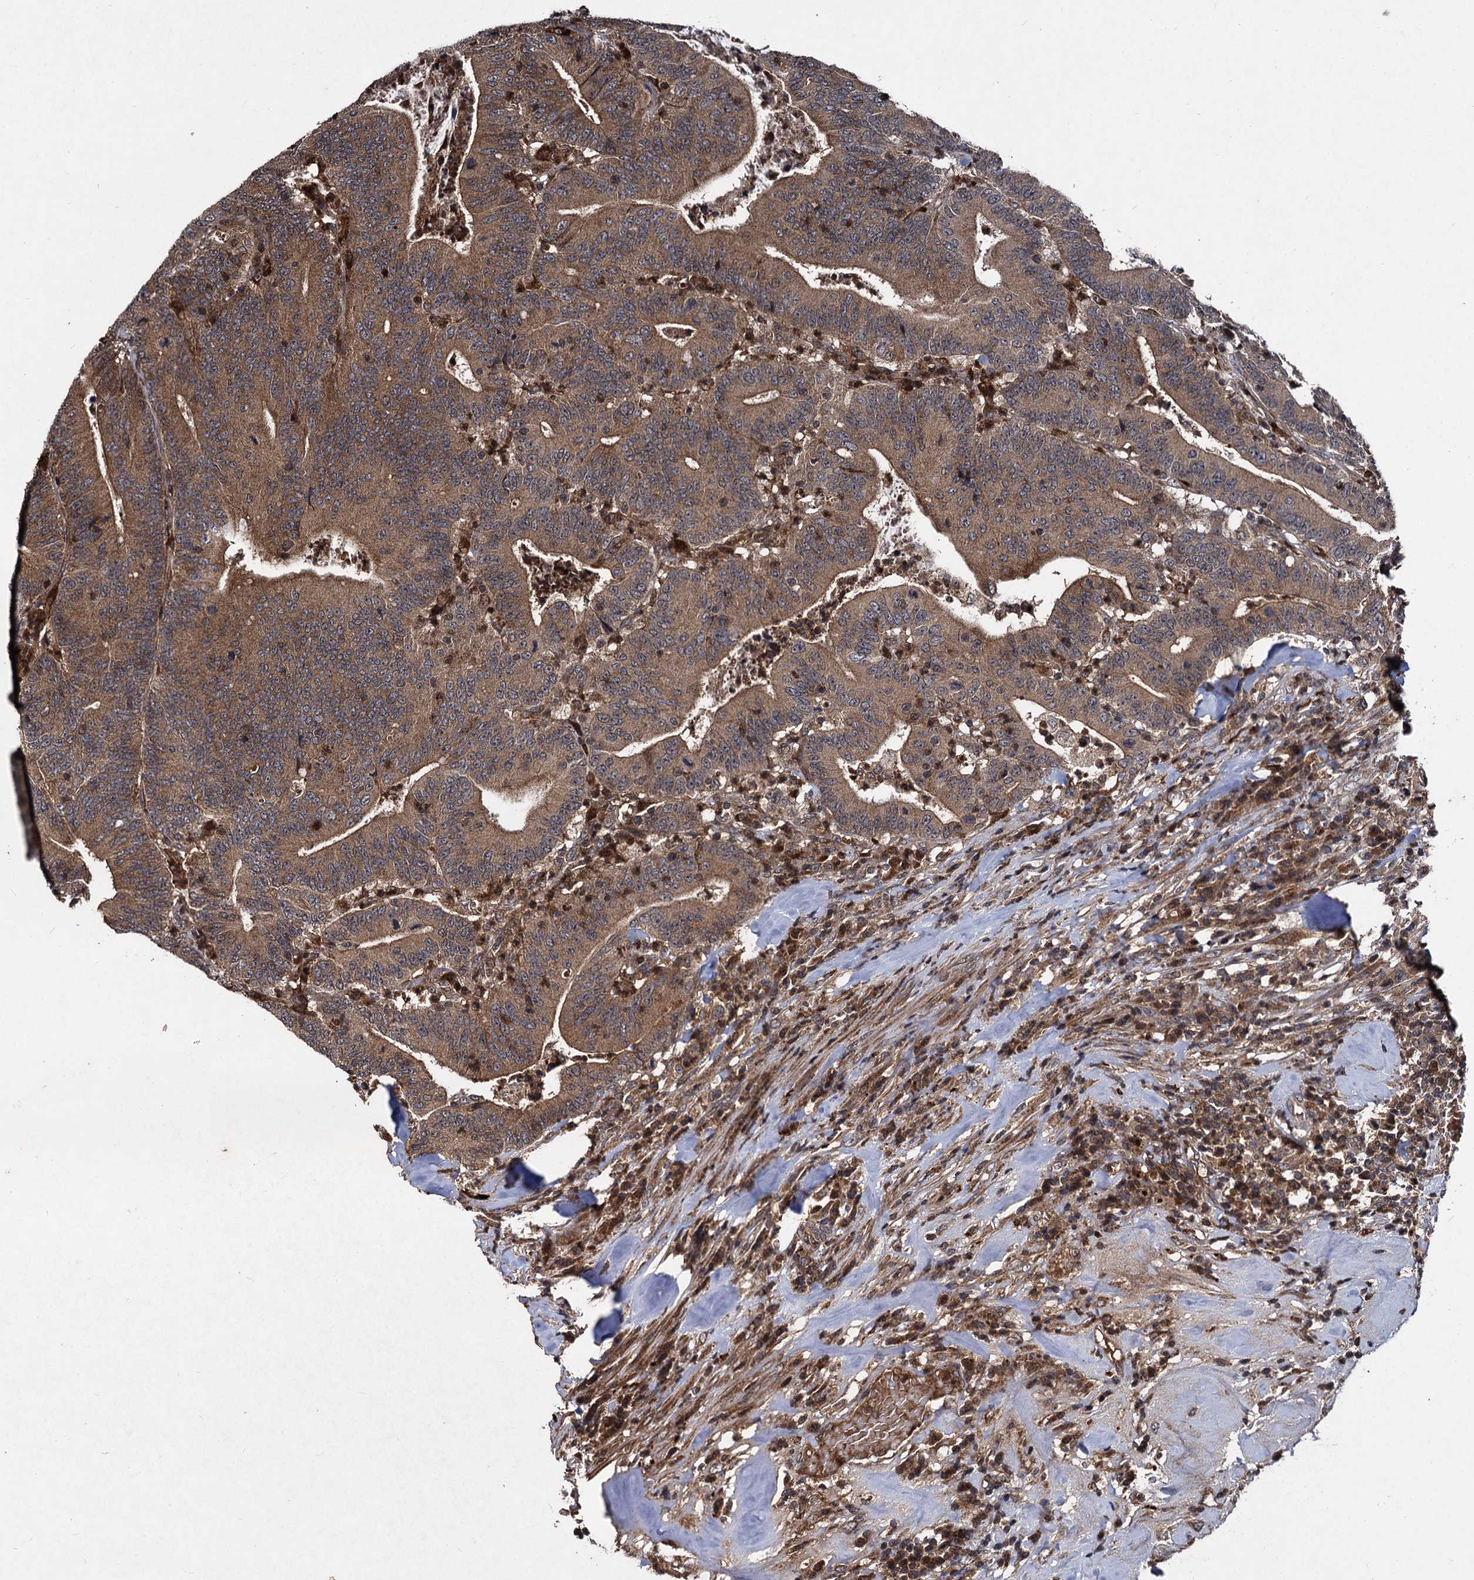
{"staining": {"intensity": "moderate", "quantity": ">75%", "location": "cytoplasmic/membranous"}, "tissue": "colorectal cancer", "cell_type": "Tumor cells", "image_type": "cancer", "snomed": [{"axis": "morphology", "description": "Adenocarcinoma, NOS"}, {"axis": "topography", "description": "Colon"}], "caption": "High-power microscopy captured an immunohistochemistry (IHC) image of colorectal cancer, revealing moderate cytoplasmic/membranous positivity in about >75% of tumor cells.", "gene": "BCL2L2", "patient": {"sex": "female", "age": 66}}